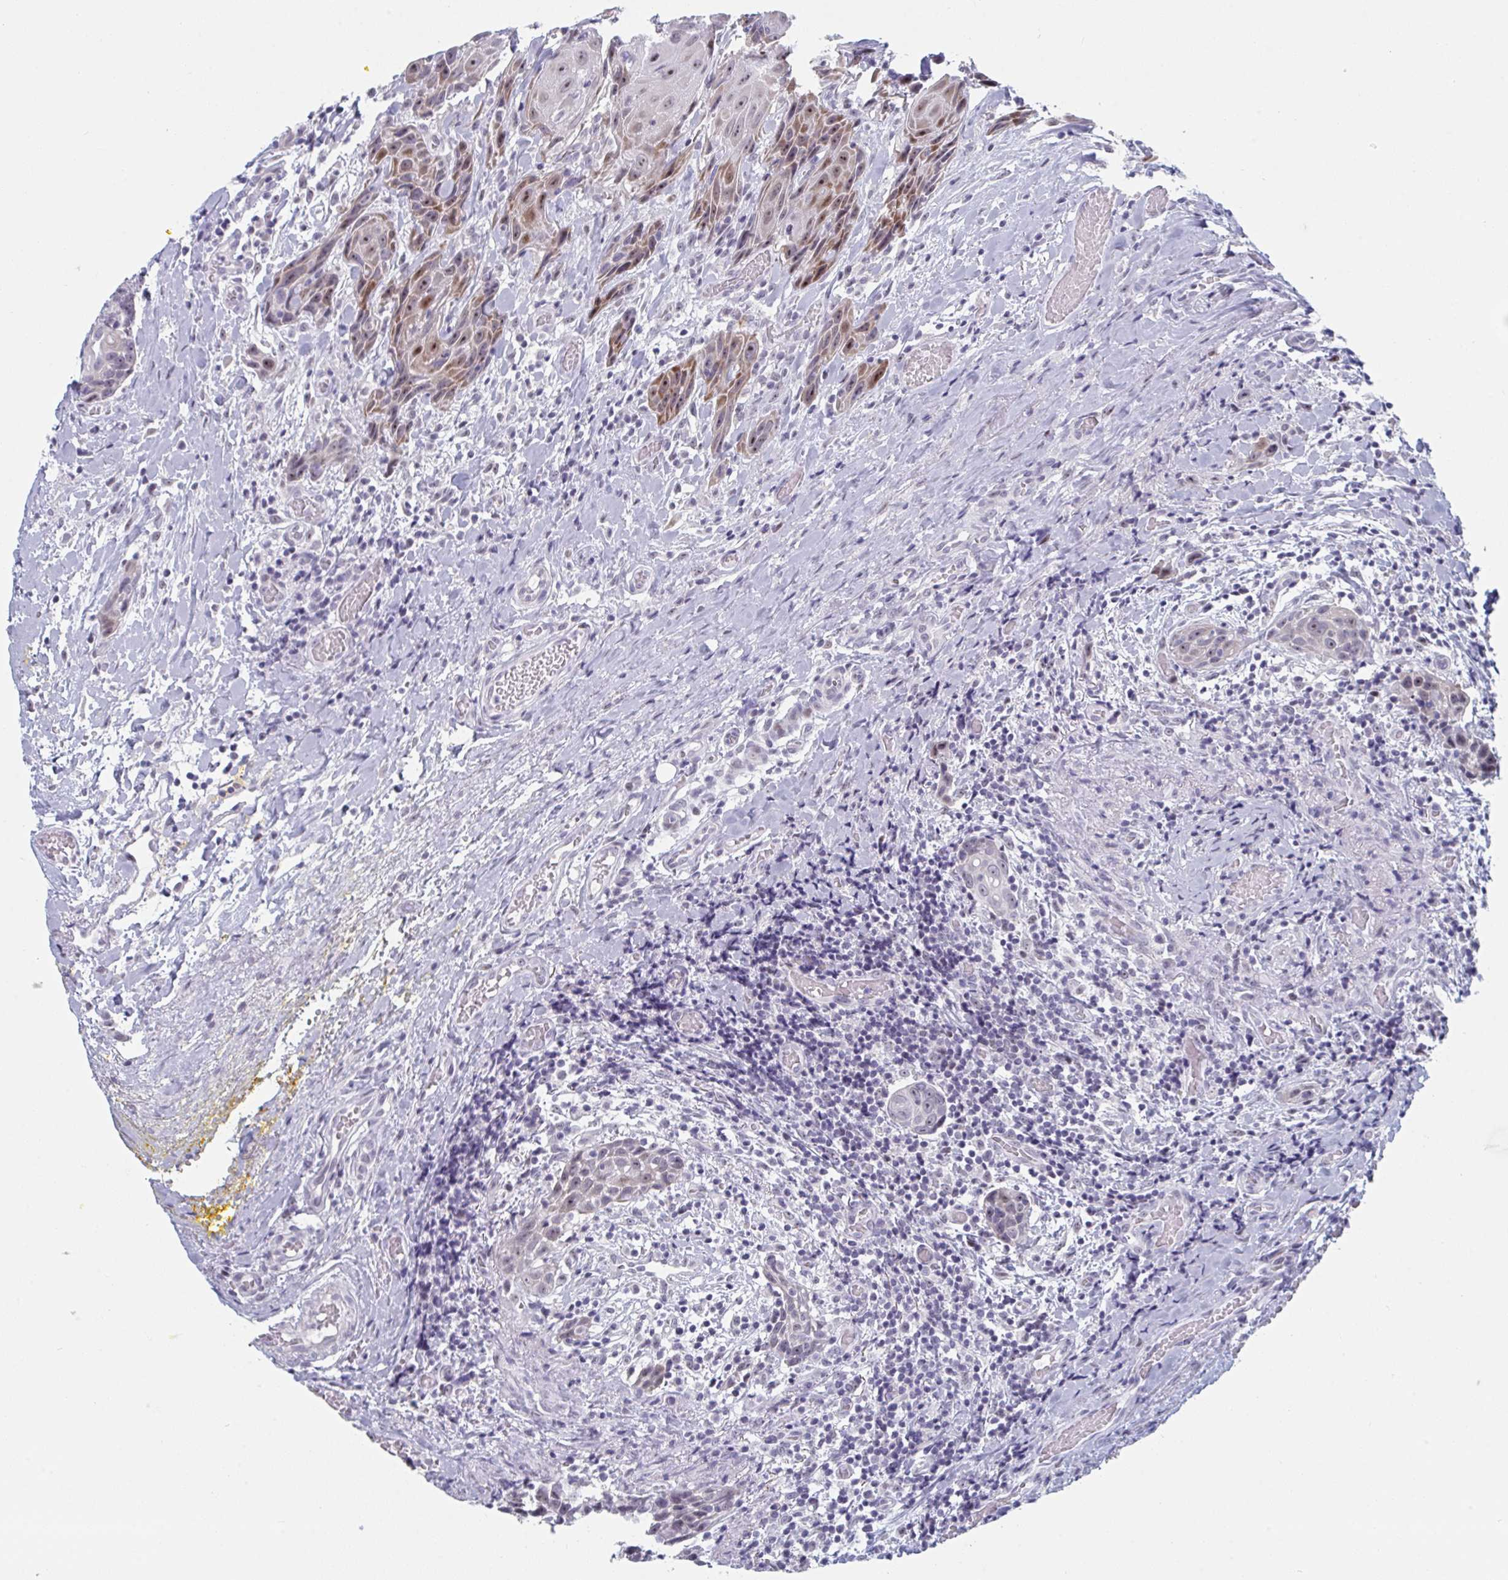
{"staining": {"intensity": "strong", "quantity": ">75%", "location": "cytoplasmic/membranous,nuclear"}, "tissue": "head and neck cancer", "cell_type": "Tumor cells", "image_type": "cancer", "snomed": [{"axis": "morphology", "description": "Squamous cell carcinoma, NOS"}, {"axis": "topography", "description": "Oral tissue"}, {"axis": "topography", "description": "Head-Neck"}], "caption": "Approximately >75% of tumor cells in human head and neck squamous cell carcinoma demonstrate strong cytoplasmic/membranous and nuclear protein expression as visualized by brown immunohistochemical staining.", "gene": "NR1H2", "patient": {"sex": "male", "age": 49}}